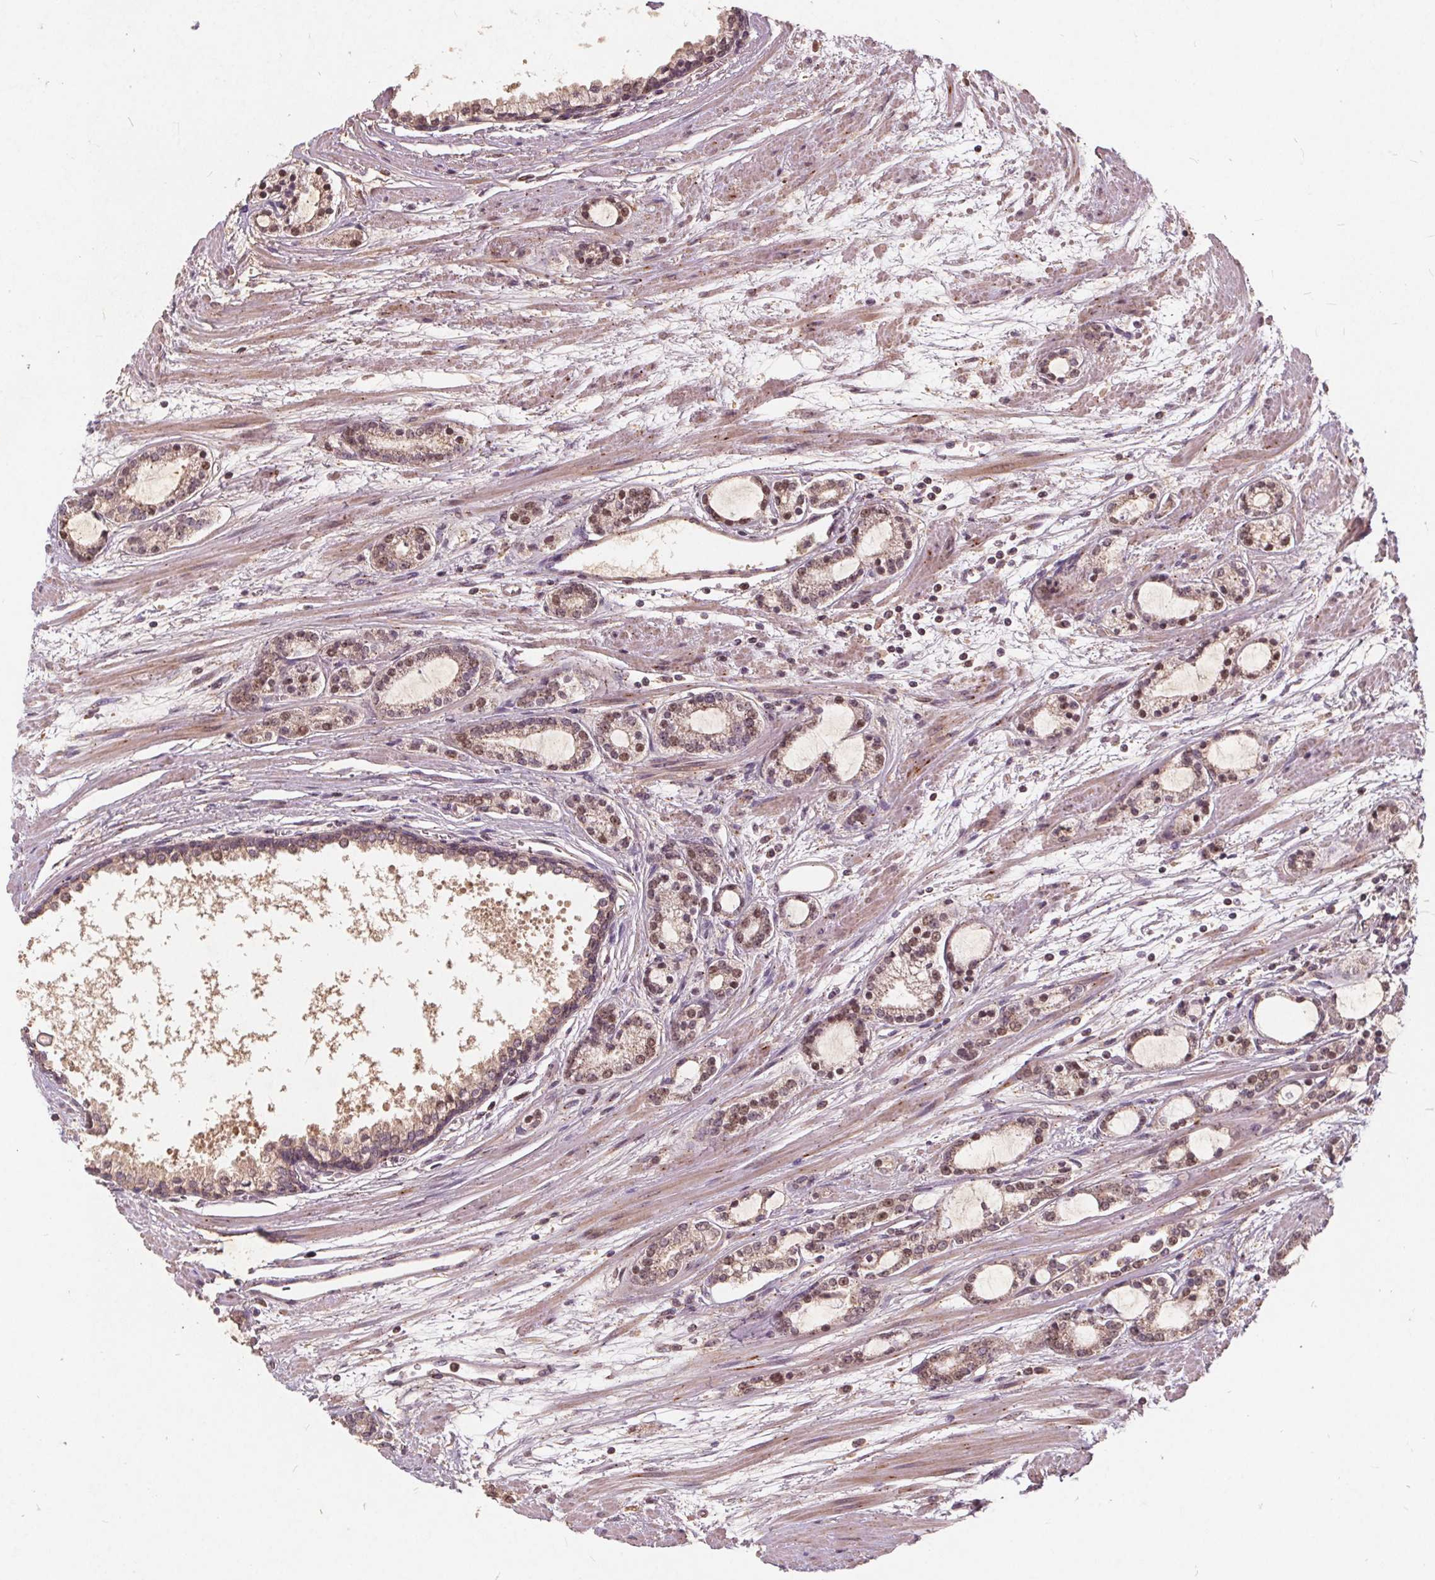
{"staining": {"intensity": "weak", "quantity": "25%-75%", "location": "cytoplasmic/membranous,nuclear"}, "tissue": "prostate cancer", "cell_type": "Tumor cells", "image_type": "cancer", "snomed": [{"axis": "morphology", "description": "Adenocarcinoma, Medium grade"}, {"axis": "topography", "description": "Prostate"}], "caption": "Immunohistochemistry (IHC) (DAB (3,3'-diaminobenzidine)) staining of prostate cancer displays weak cytoplasmic/membranous and nuclear protein positivity in approximately 25%-75% of tumor cells.", "gene": "CSNK1G2", "patient": {"sex": "male", "age": 57}}